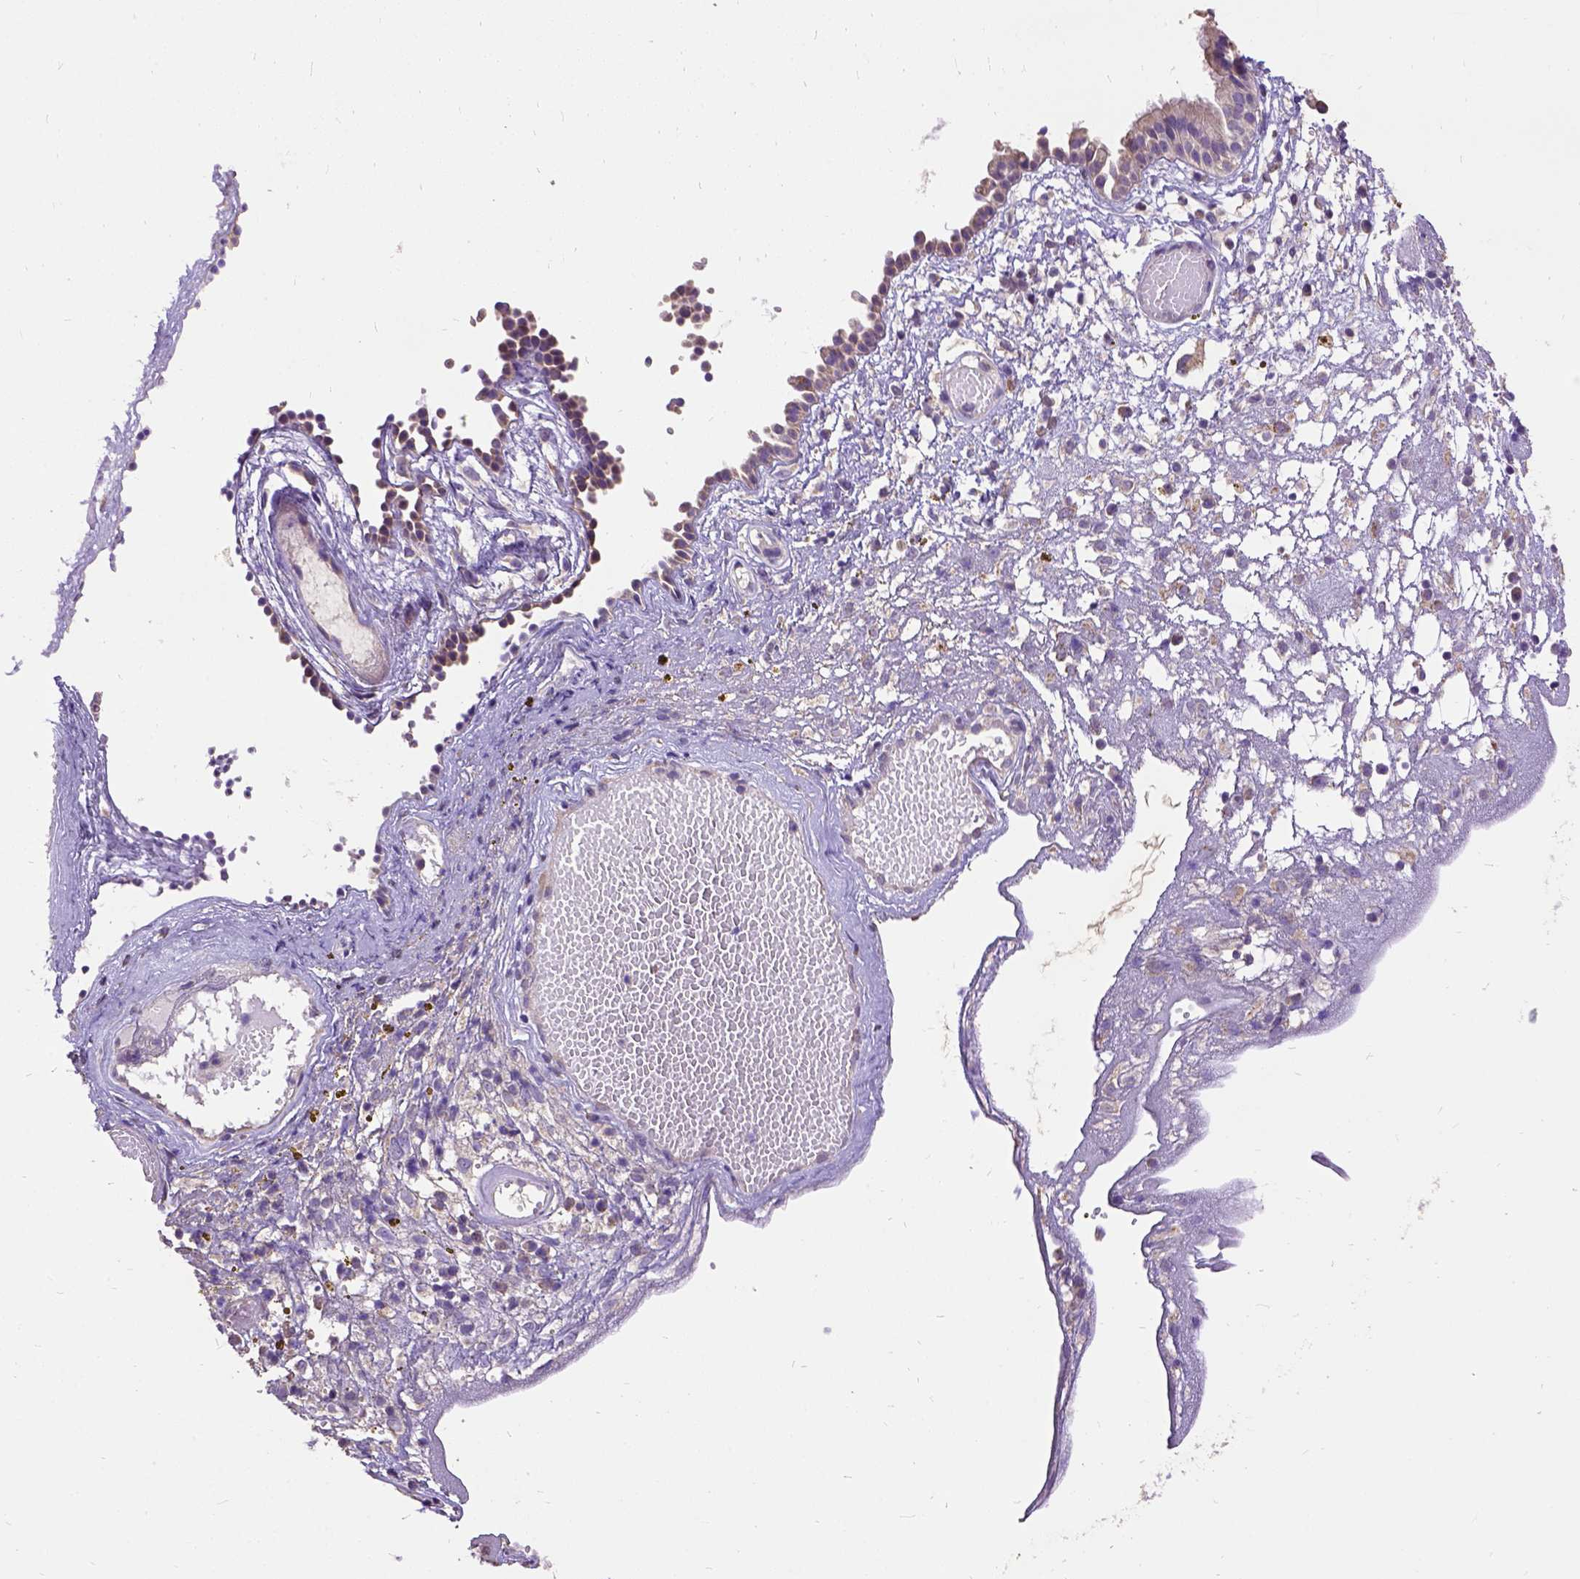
{"staining": {"intensity": "negative", "quantity": "none", "location": "none"}, "tissue": "nasopharynx", "cell_type": "Respiratory epithelial cells", "image_type": "normal", "snomed": [{"axis": "morphology", "description": "Normal tissue, NOS"}, {"axis": "topography", "description": "Nasopharynx"}], "caption": "Immunohistochemical staining of benign human nasopharynx demonstrates no significant expression in respiratory epithelial cells. The staining is performed using DAB (3,3'-diaminobenzidine) brown chromogen with nuclei counter-stained in using hematoxylin.", "gene": "DQX1", "patient": {"sex": "male", "age": 24}}